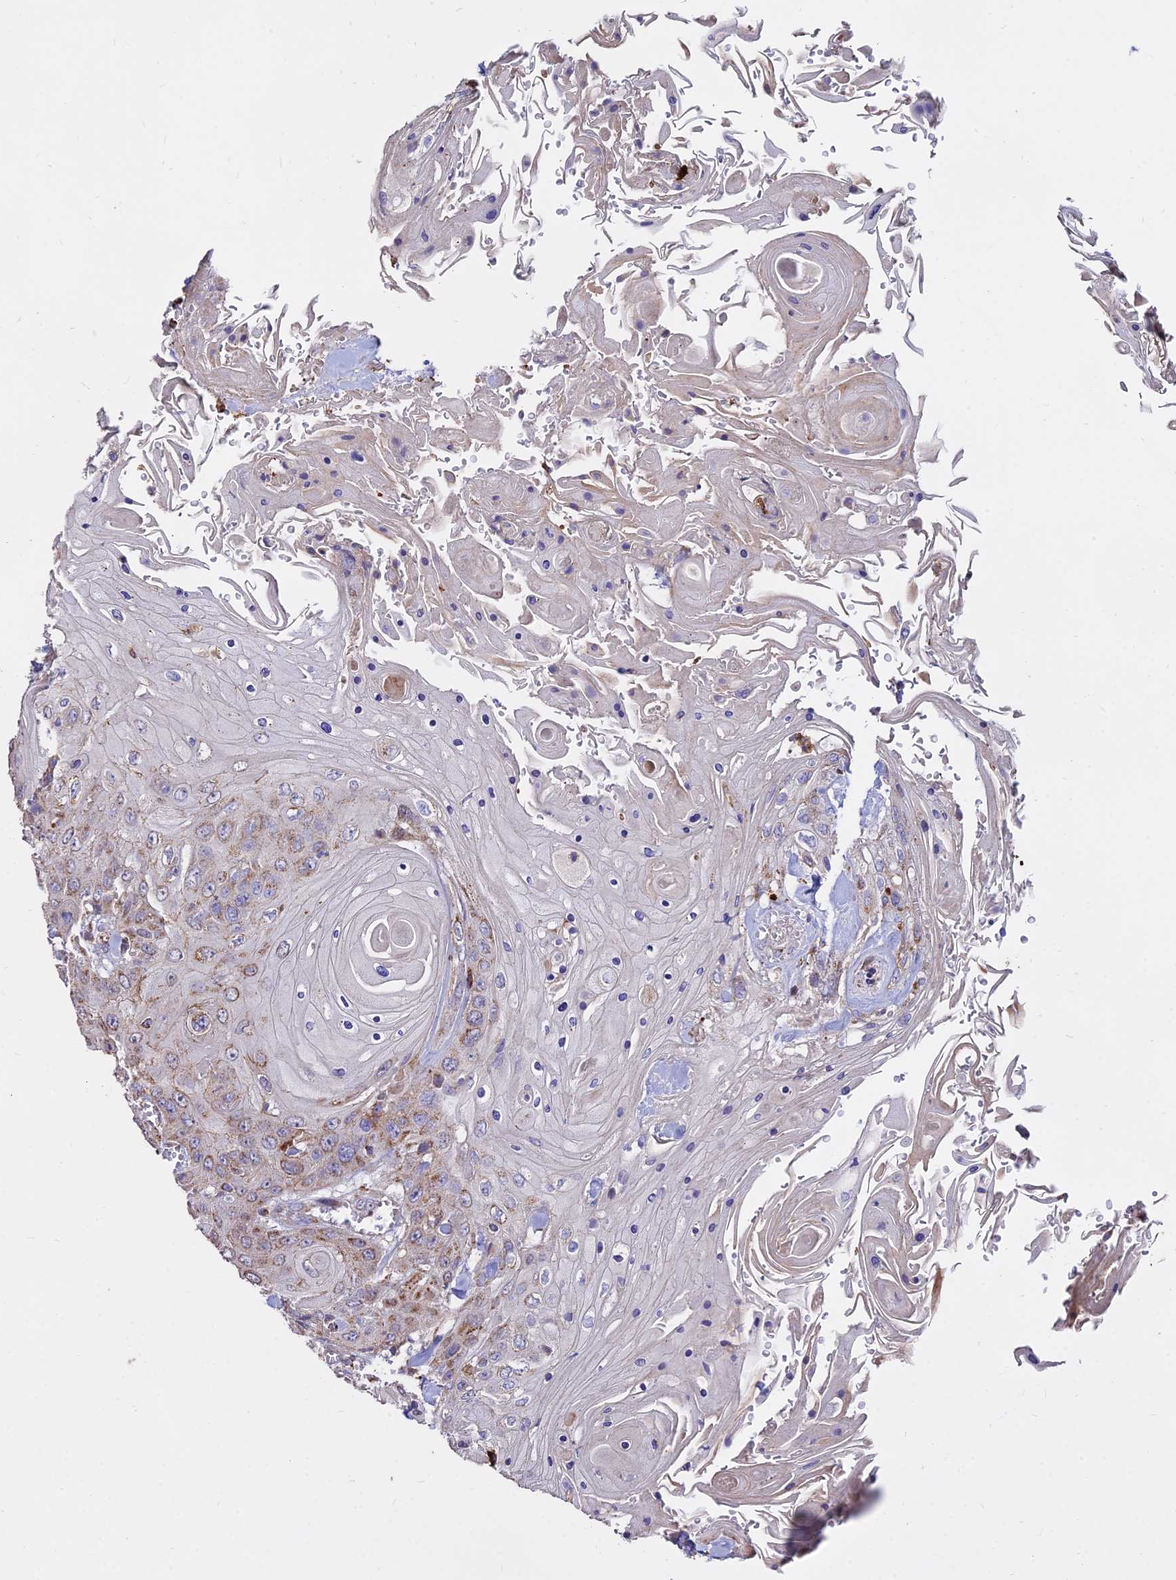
{"staining": {"intensity": "moderate", "quantity": "25%-75%", "location": "cytoplasmic/membranous"}, "tissue": "head and neck cancer", "cell_type": "Tumor cells", "image_type": "cancer", "snomed": [{"axis": "morphology", "description": "Squamous cell carcinoma, NOS"}, {"axis": "topography", "description": "Head-Neck"}], "caption": "IHC (DAB) staining of human head and neck cancer (squamous cell carcinoma) demonstrates moderate cytoplasmic/membranous protein expression in about 25%-75% of tumor cells.", "gene": "PNLIPRP3", "patient": {"sex": "female", "age": 43}}